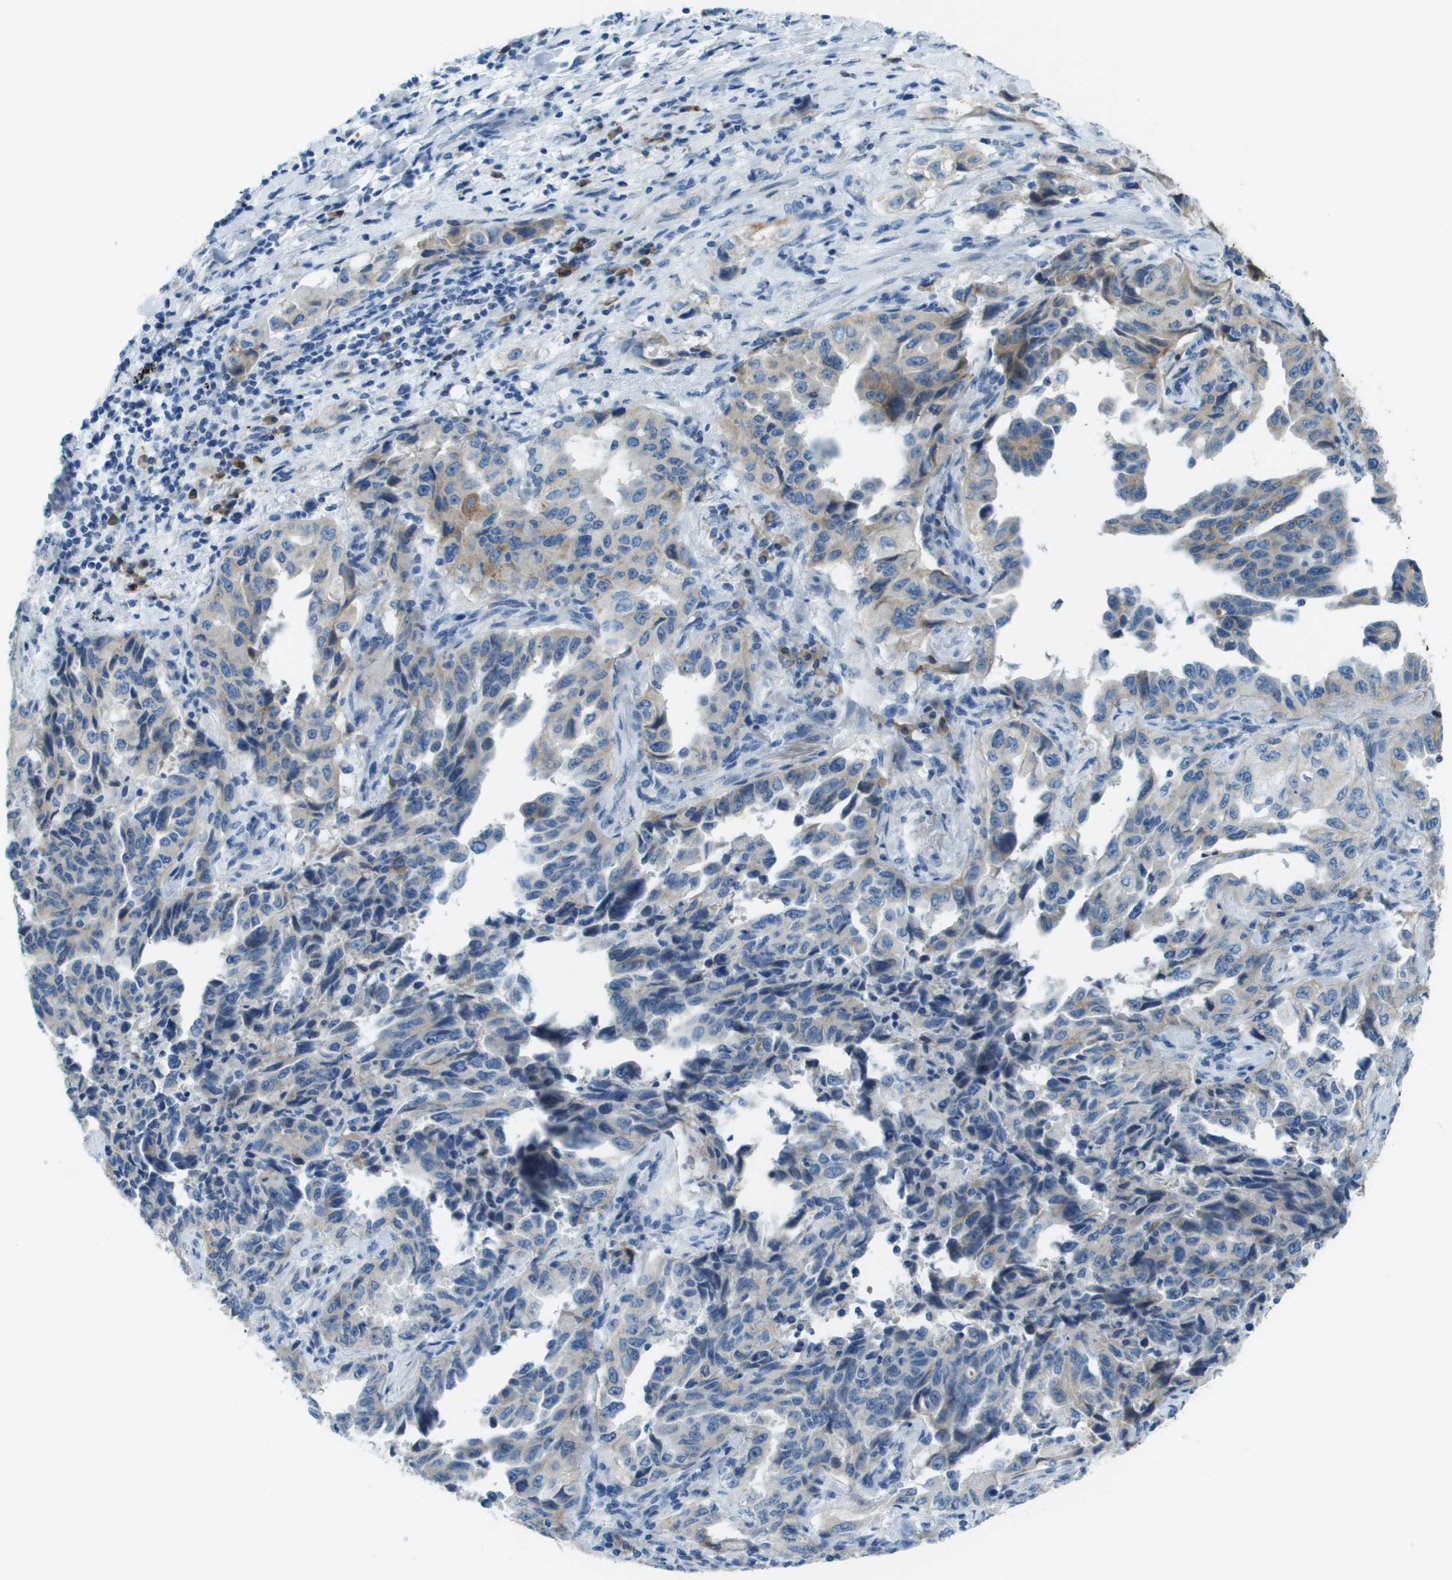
{"staining": {"intensity": "weak", "quantity": "<25%", "location": "cytoplasmic/membranous"}, "tissue": "lung cancer", "cell_type": "Tumor cells", "image_type": "cancer", "snomed": [{"axis": "morphology", "description": "Adenocarcinoma, NOS"}, {"axis": "topography", "description": "Lung"}], "caption": "Immunohistochemistry (IHC) micrograph of human lung cancer stained for a protein (brown), which reveals no staining in tumor cells.", "gene": "SDC1", "patient": {"sex": "female", "age": 51}}